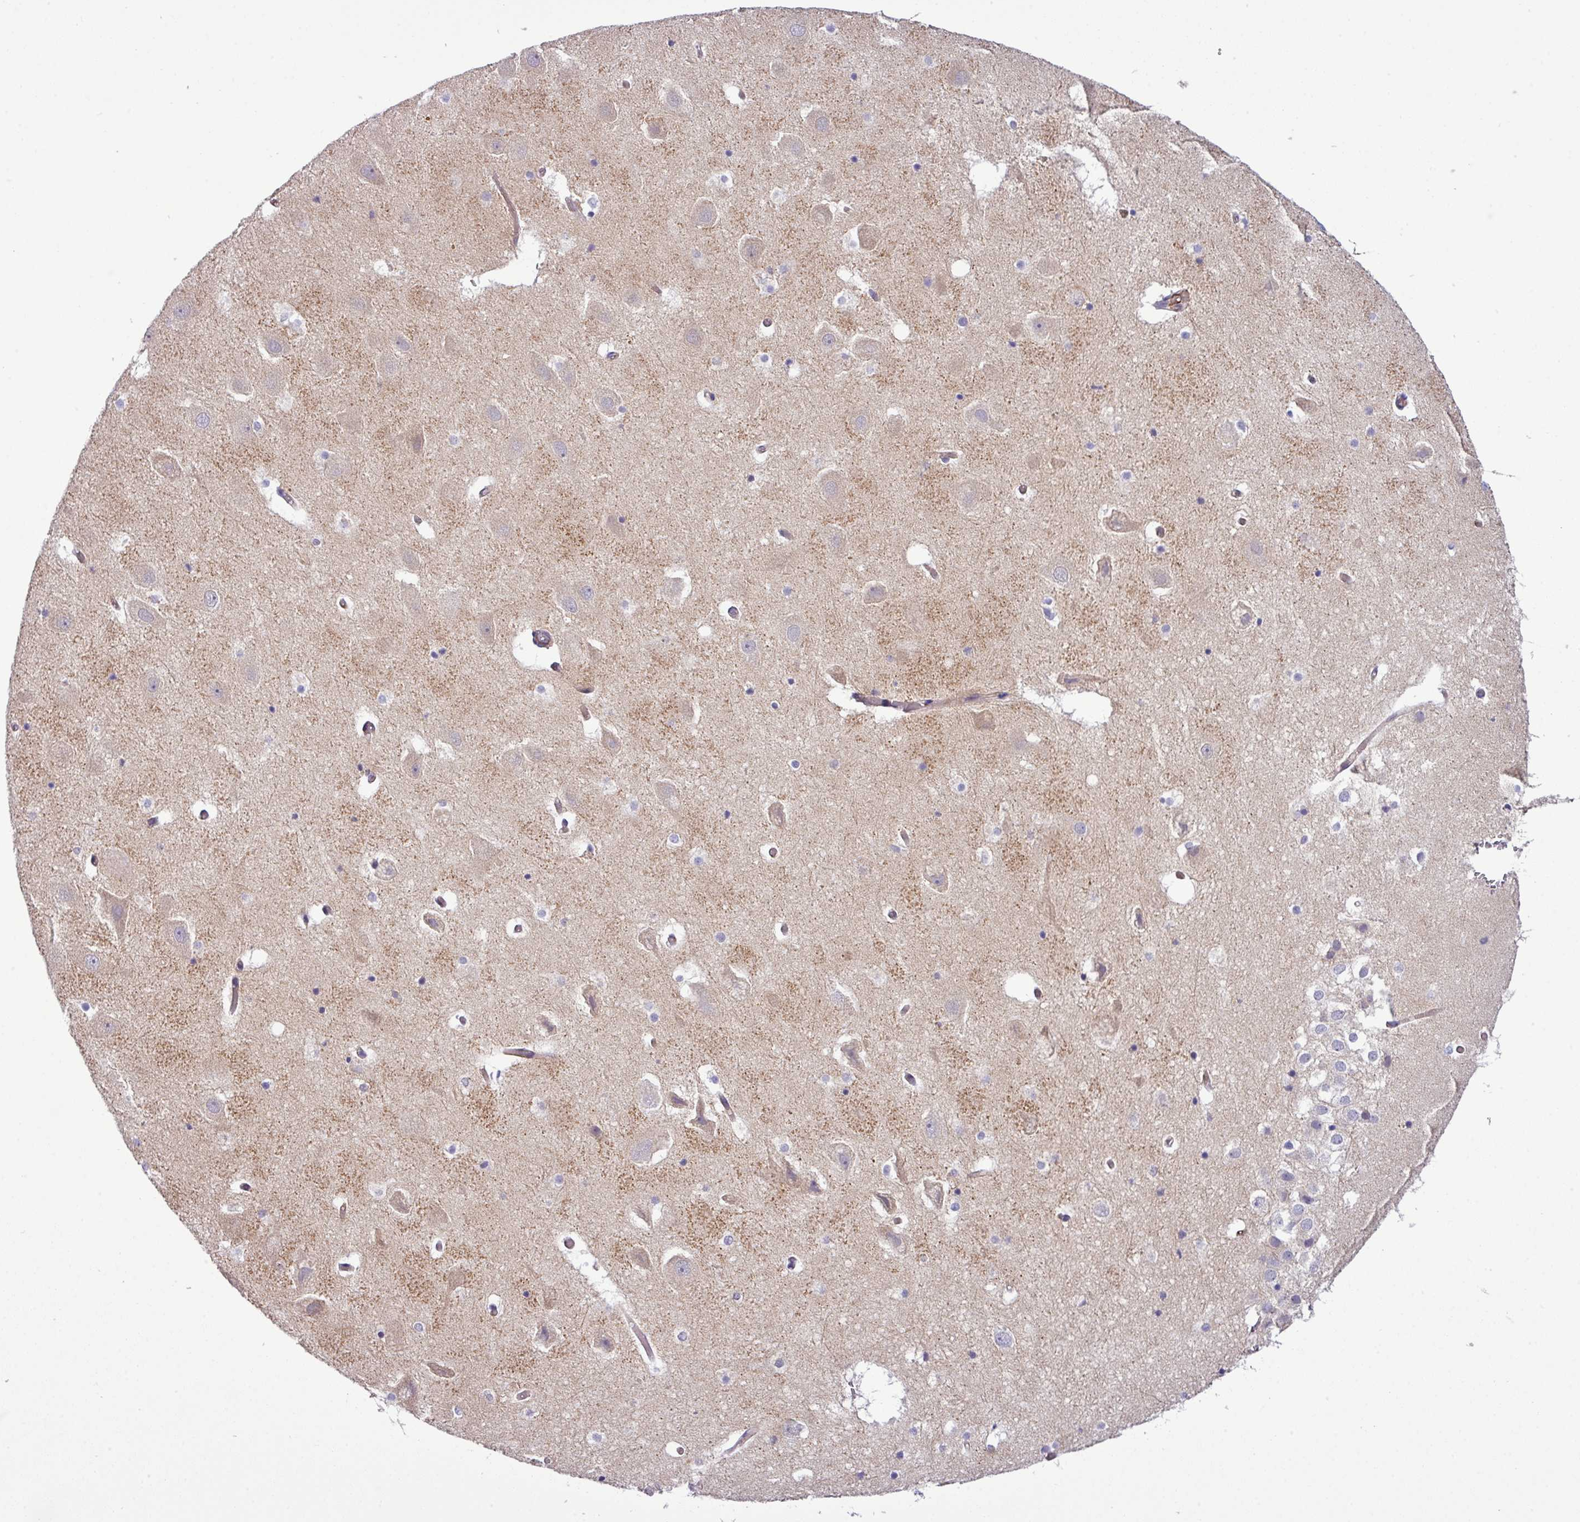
{"staining": {"intensity": "weak", "quantity": "<25%", "location": "cytoplasmic/membranous"}, "tissue": "hippocampus", "cell_type": "Glial cells", "image_type": "normal", "snomed": [{"axis": "morphology", "description": "Normal tissue, NOS"}, {"axis": "topography", "description": "Hippocampus"}], "caption": "Normal hippocampus was stained to show a protein in brown. There is no significant staining in glial cells. (Brightfield microscopy of DAB immunohistochemistry (IHC) at high magnification).", "gene": "PARD6A", "patient": {"sex": "female", "age": 52}}